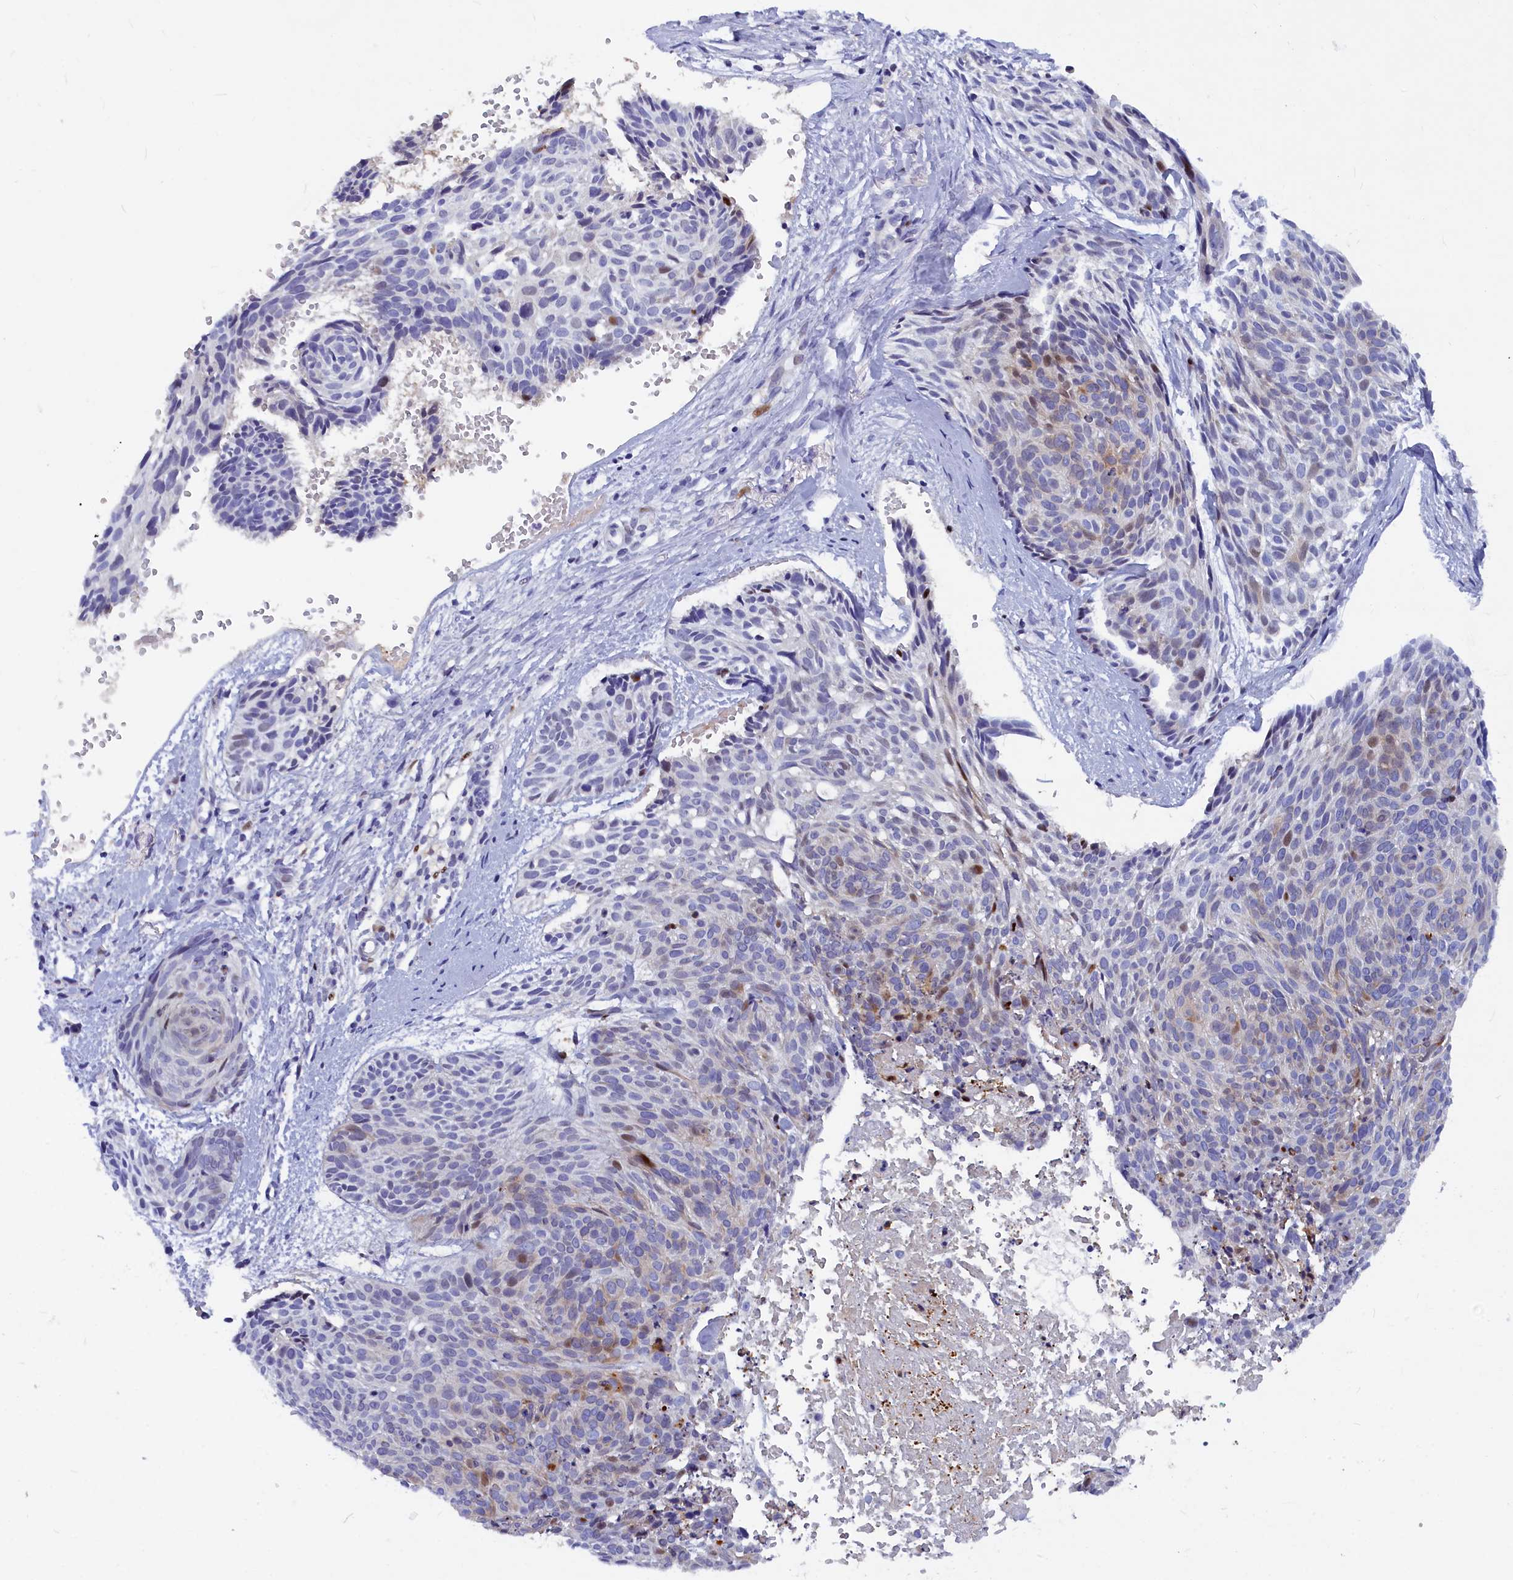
{"staining": {"intensity": "moderate", "quantity": "<25%", "location": "nuclear"}, "tissue": "skin cancer", "cell_type": "Tumor cells", "image_type": "cancer", "snomed": [{"axis": "morphology", "description": "Normal tissue, NOS"}, {"axis": "morphology", "description": "Basal cell carcinoma"}, {"axis": "topography", "description": "Skin"}], "caption": "Protein expression analysis of human skin basal cell carcinoma reveals moderate nuclear positivity in about <25% of tumor cells. The staining is performed using DAB (3,3'-diaminobenzidine) brown chromogen to label protein expression. The nuclei are counter-stained blue using hematoxylin.", "gene": "NKPD1", "patient": {"sex": "male", "age": 66}}